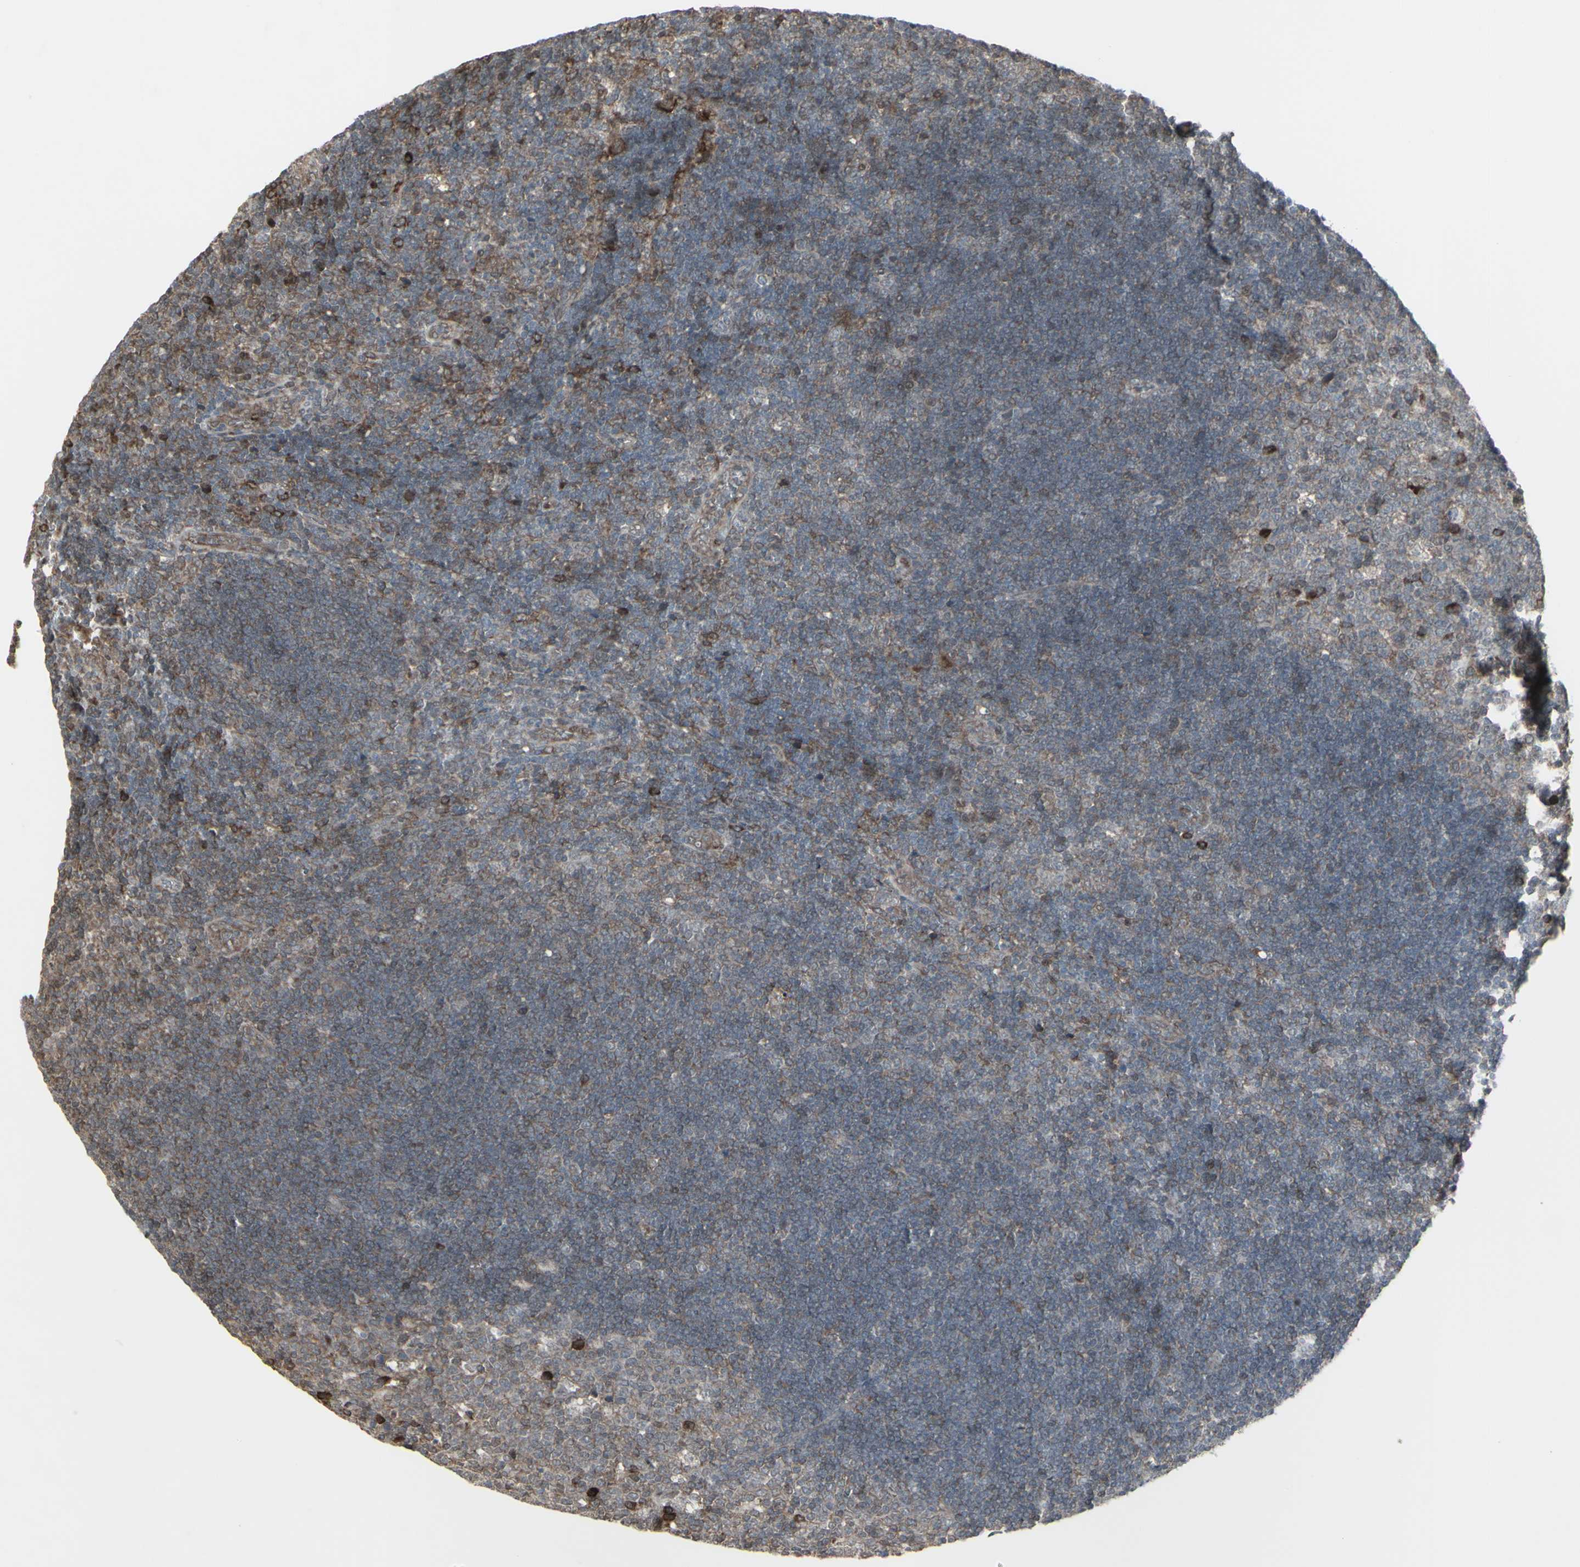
{"staining": {"intensity": "strong", "quantity": "<25%", "location": "cytoplasmic/membranous"}, "tissue": "lymph node", "cell_type": "Germinal center cells", "image_type": "normal", "snomed": [{"axis": "morphology", "description": "Normal tissue, NOS"}, {"axis": "topography", "description": "Lymph node"}, {"axis": "topography", "description": "Salivary gland"}], "caption": "Protein staining of normal lymph node displays strong cytoplasmic/membranous staining in about <25% of germinal center cells. (DAB IHC with brightfield microscopy, high magnification).", "gene": "CD33", "patient": {"sex": "male", "age": 8}}